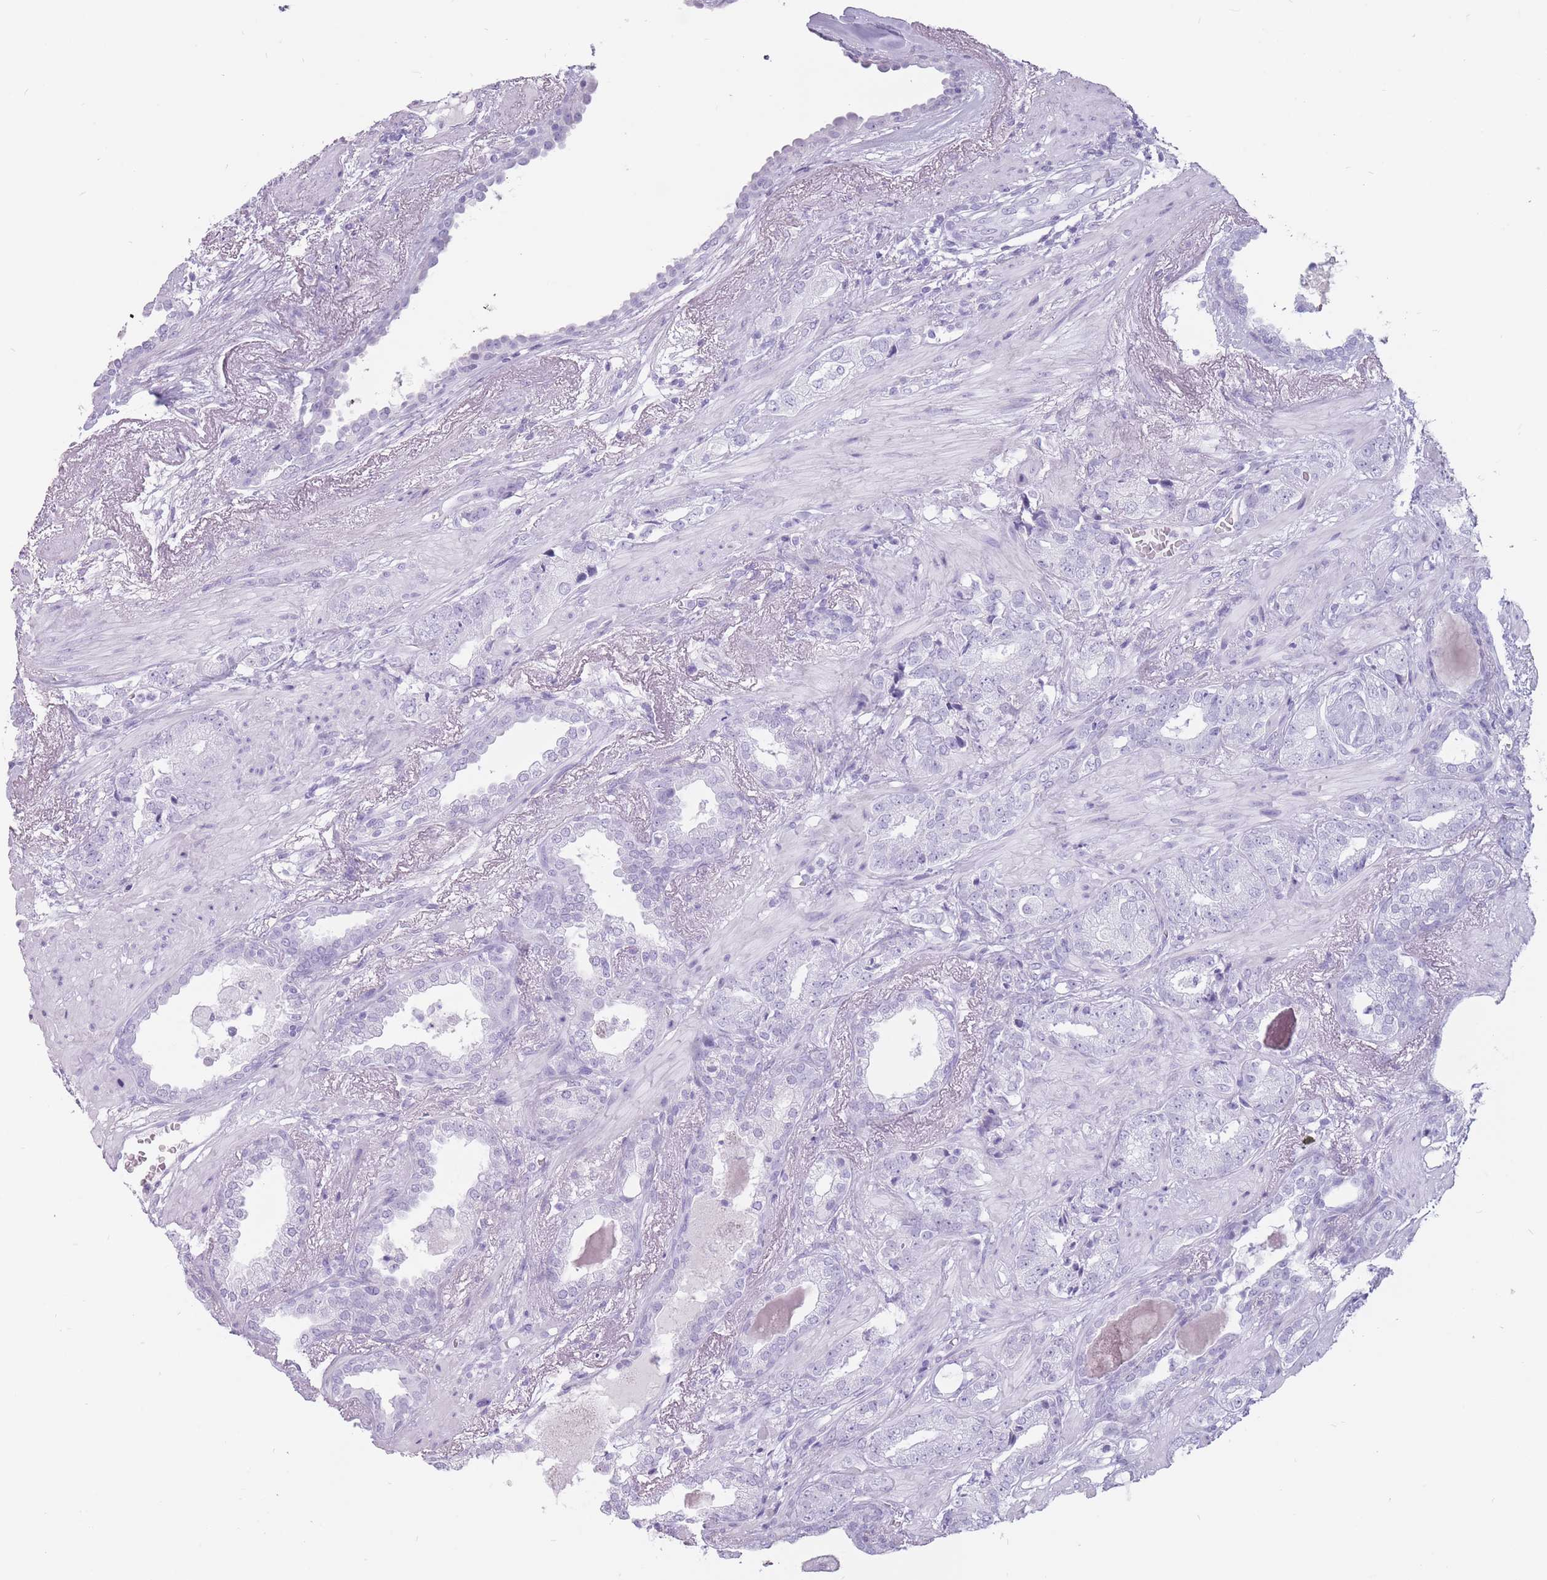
{"staining": {"intensity": "negative", "quantity": "none", "location": "none"}, "tissue": "prostate cancer", "cell_type": "Tumor cells", "image_type": "cancer", "snomed": [{"axis": "morphology", "description": "Adenocarcinoma, High grade"}, {"axis": "topography", "description": "Prostate"}], "caption": "Tumor cells are negative for brown protein staining in prostate adenocarcinoma (high-grade).", "gene": "PNMA3", "patient": {"sex": "male", "age": 71}}